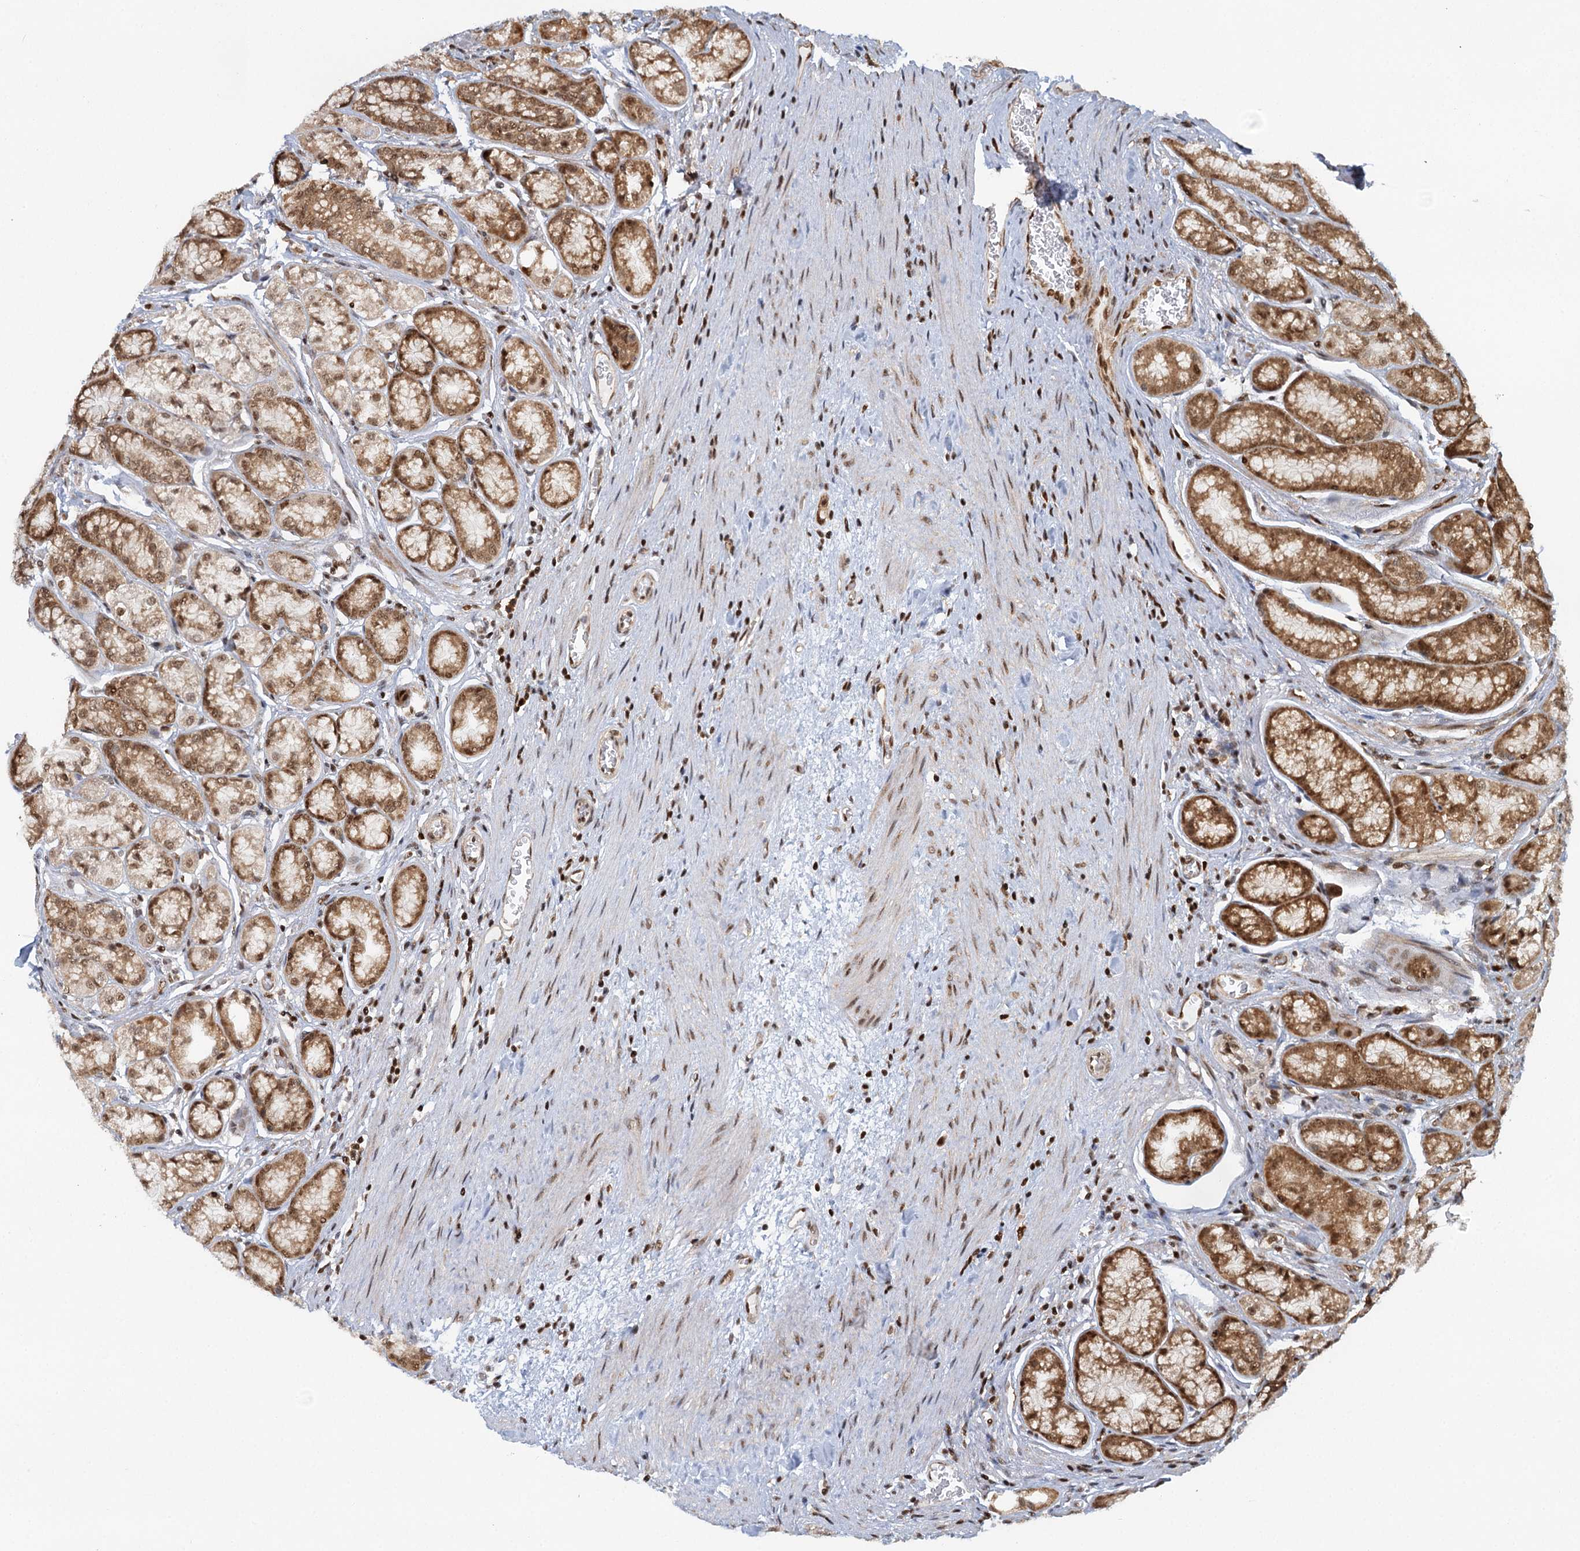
{"staining": {"intensity": "strong", "quantity": ">75%", "location": "cytoplasmic/membranous,nuclear"}, "tissue": "stomach", "cell_type": "Glandular cells", "image_type": "normal", "snomed": [{"axis": "morphology", "description": "Normal tissue, NOS"}, {"axis": "morphology", "description": "Adenocarcinoma, NOS"}, {"axis": "morphology", "description": "Adenocarcinoma, High grade"}, {"axis": "topography", "description": "Stomach, upper"}, {"axis": "topography", "description": "Stomach"}], "caption": "Immunohistochemical staining of normal human stomach exhibits high levels of strong cytoplasmic/membranous,nuclear staining in approximately >75% of glandular cells.", "gene": "GPATCH11", "patient": {"sex": "female", "age": 65}}